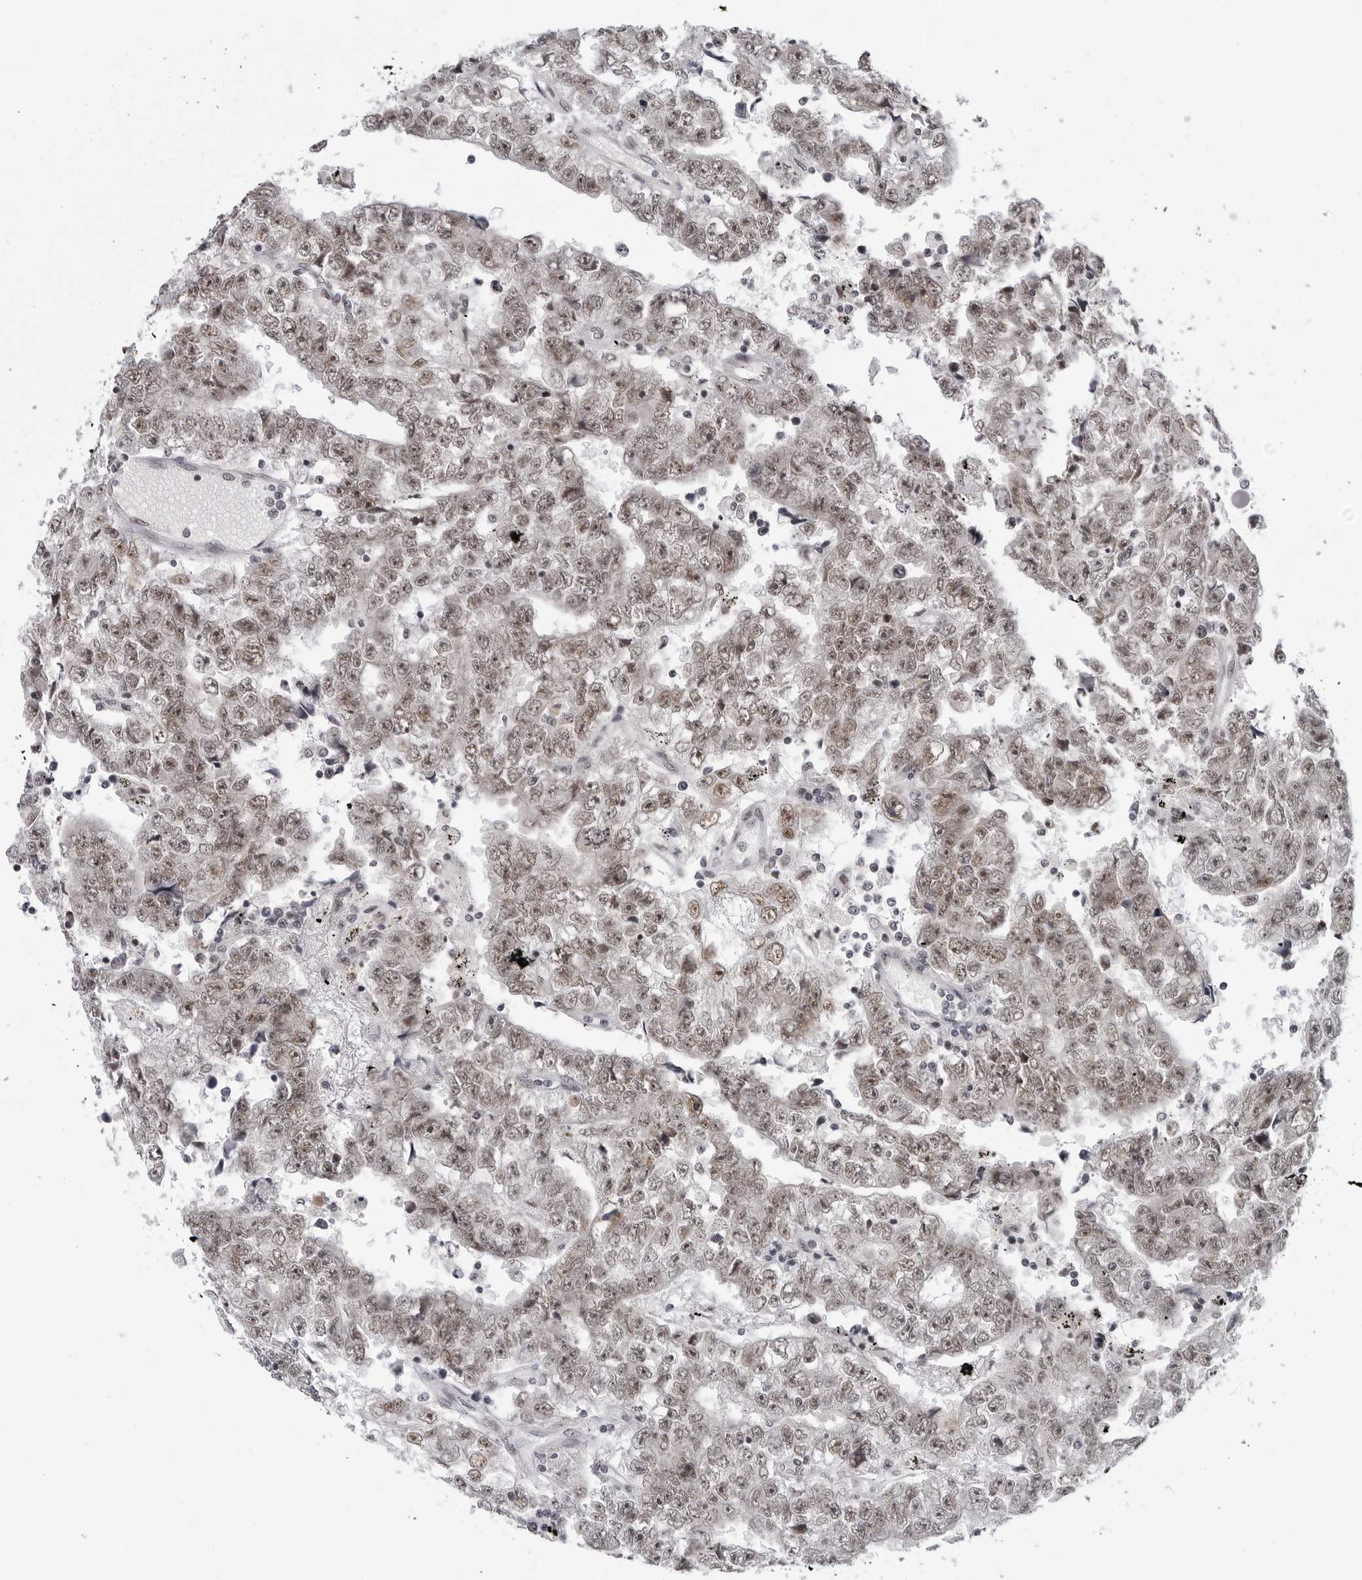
{"staining": {"intensity": "weak", "quantity": ">75%", "location": "nuclear"}, "tissue": "testis cancer", "cell_type": "Tumor cells", "image_type": "cancer", "snomed": [{"axis": "morphology", "description": "Carcinoma, Embryonal, NOS"}, {"axis": "topography", "description": "Testis"}], "caption": "Tumor cells display low levels of weak nuclear positivity in about >75% of cells in testis cancer.", "gene": "SF3B4", "patient": {"sex": "male", "age": 25}}